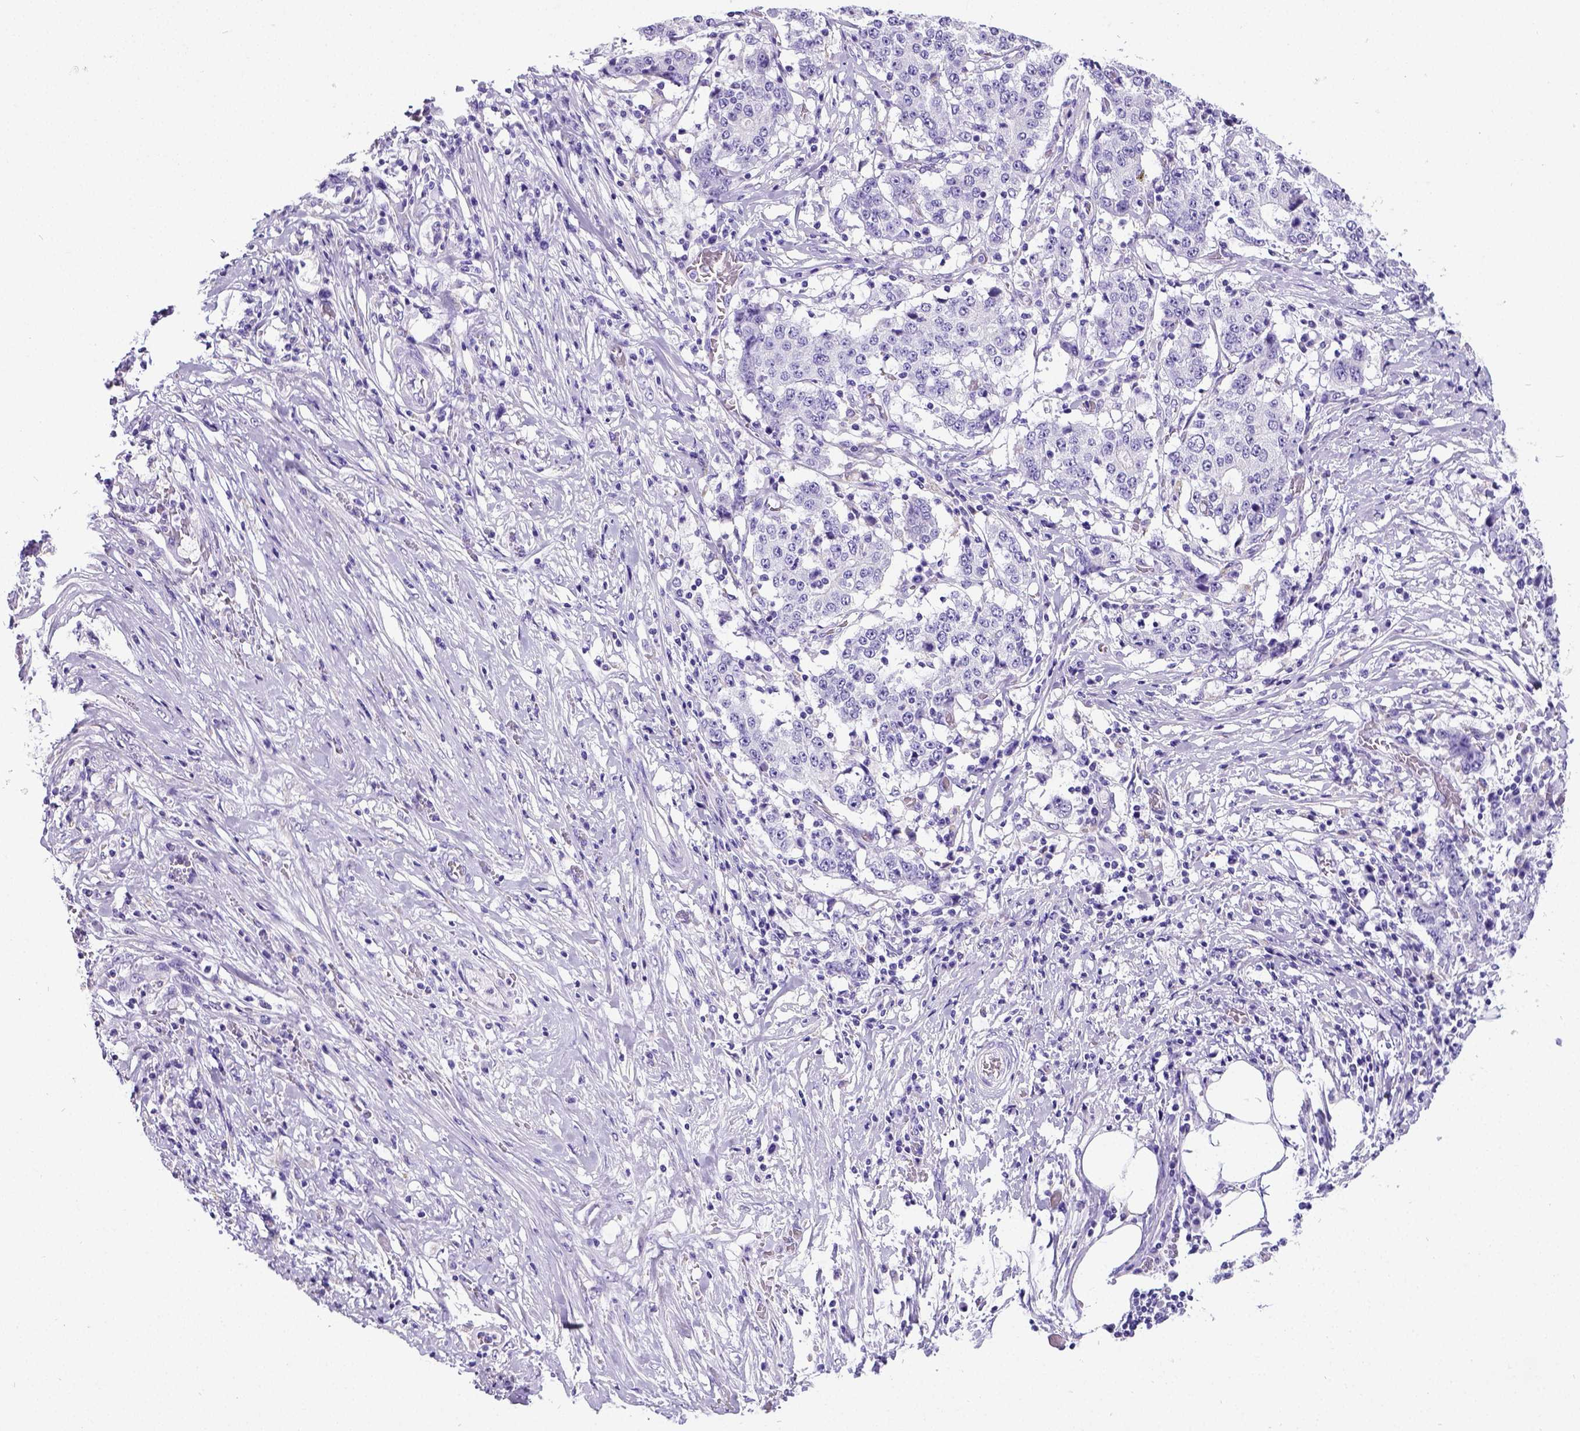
{"staining": {"intensity": "negative", "quantity": "none", "location": "none"}, "tissue": "stomach cancer", "cell_type": "Tumor cells", "image_type": "cancer", "snomed": [{"axis": "morphology", "description": "Adenocarcinoma, NOS"}, {"axis": "topography", "description": "Stomach"}], "caption": "Human adenocarcinoma (stomach) stained for a protein using IHC demonstrates no positivity in tumor cells.", "gene": "SATB2", "patient": {"sex": "male", "age": 59}}